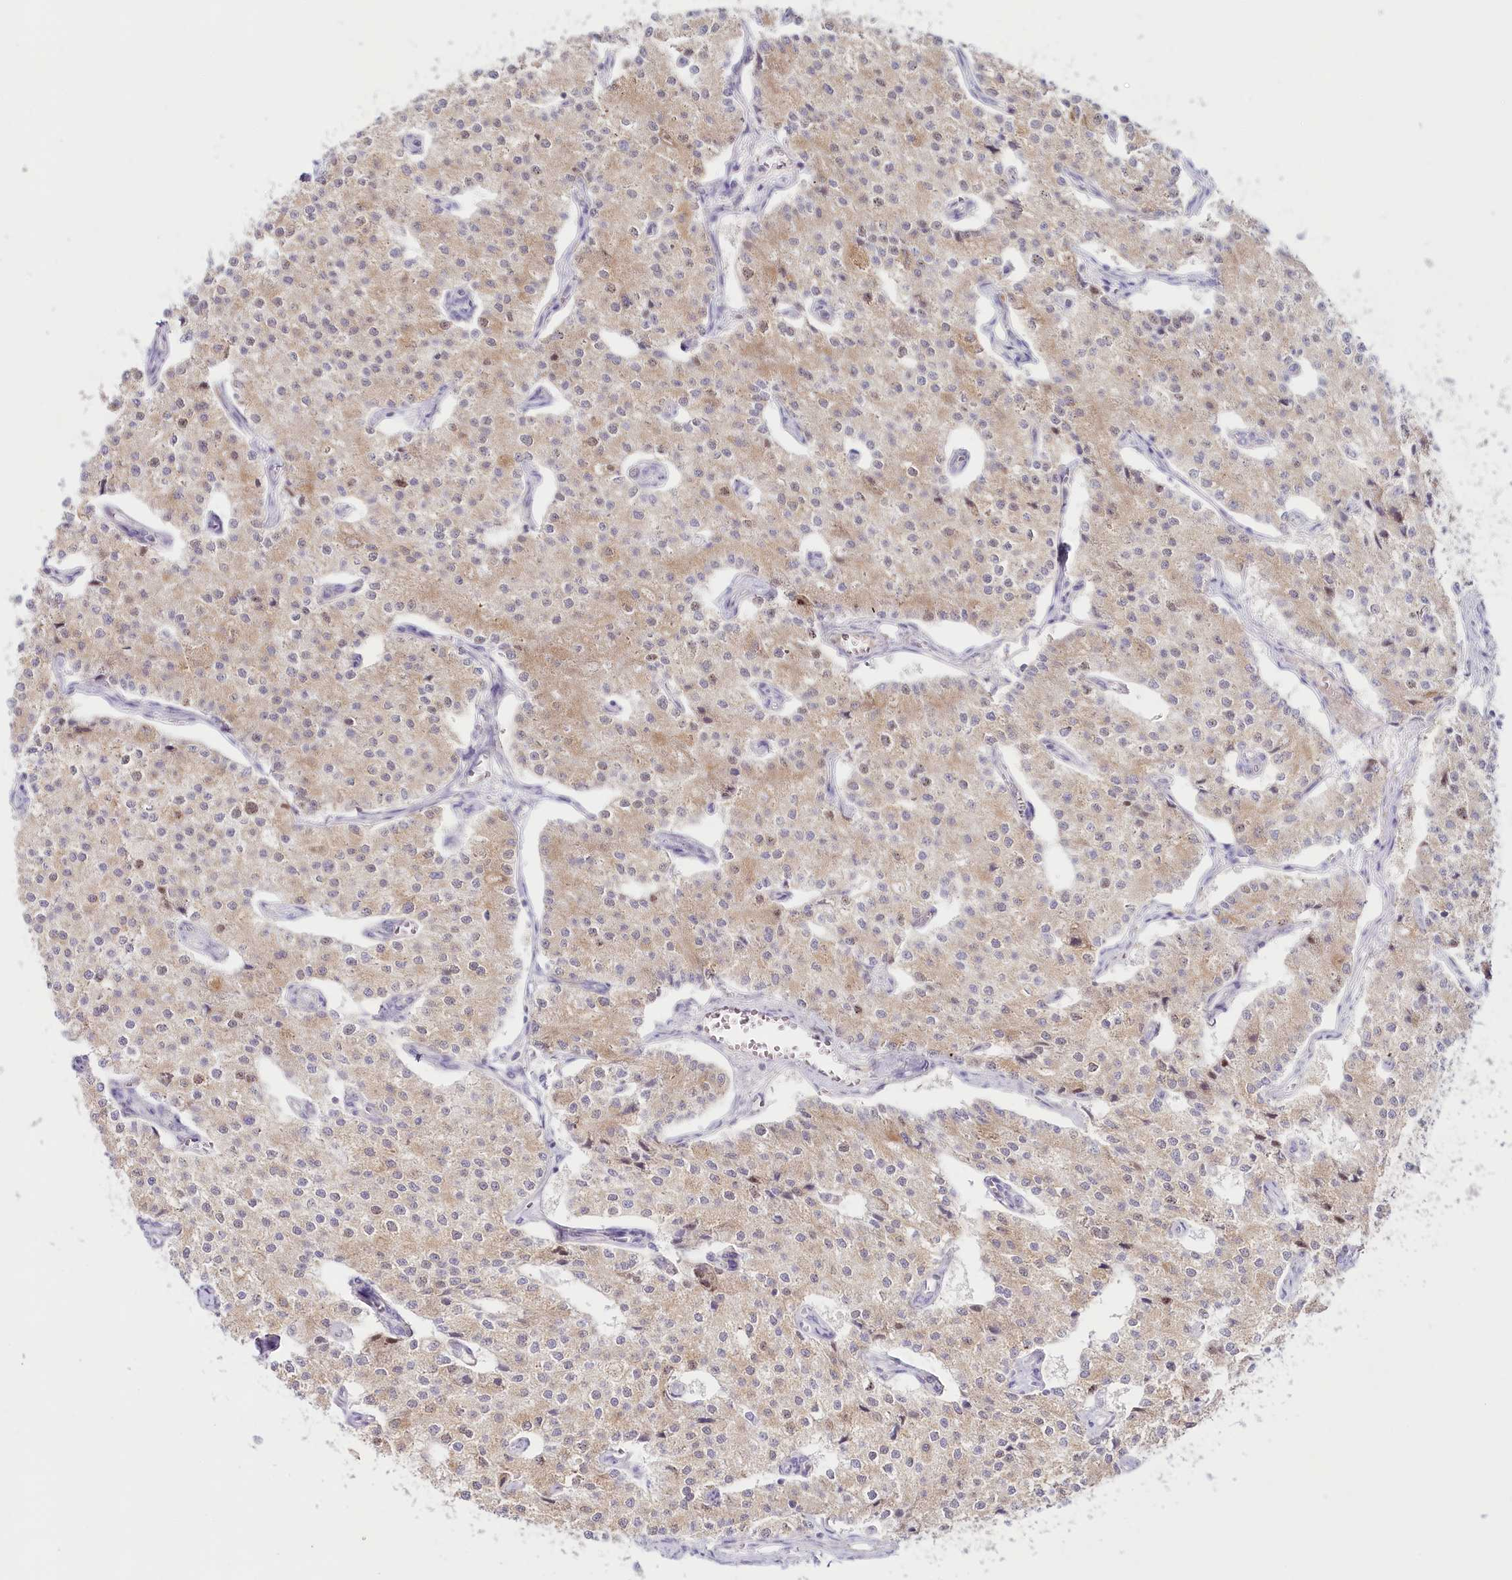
{"staining": {"intensity": "moderate", "quantity": ">75%", "location": "cytoplasmic/membranous"}, "tissue": "carcinoid", "cell_type": "Tumor cells", "image_type": "cancer", "snomed": [{"axis": "morphology", "description": "Carcinoid, malignant, NOS"}, {"axis": "topography", "description": "Colon"}], "caption": "Immunohistochemical staining of carcinoid displays medium levels of moderate cytoplasmic/membranous protein staining in about >75% of tumor cells. (Brightfield microscopy of DAB IHC at high magnification).", "gene": "PSAPL1", "patient": {"sex": "female", "age": 52}}